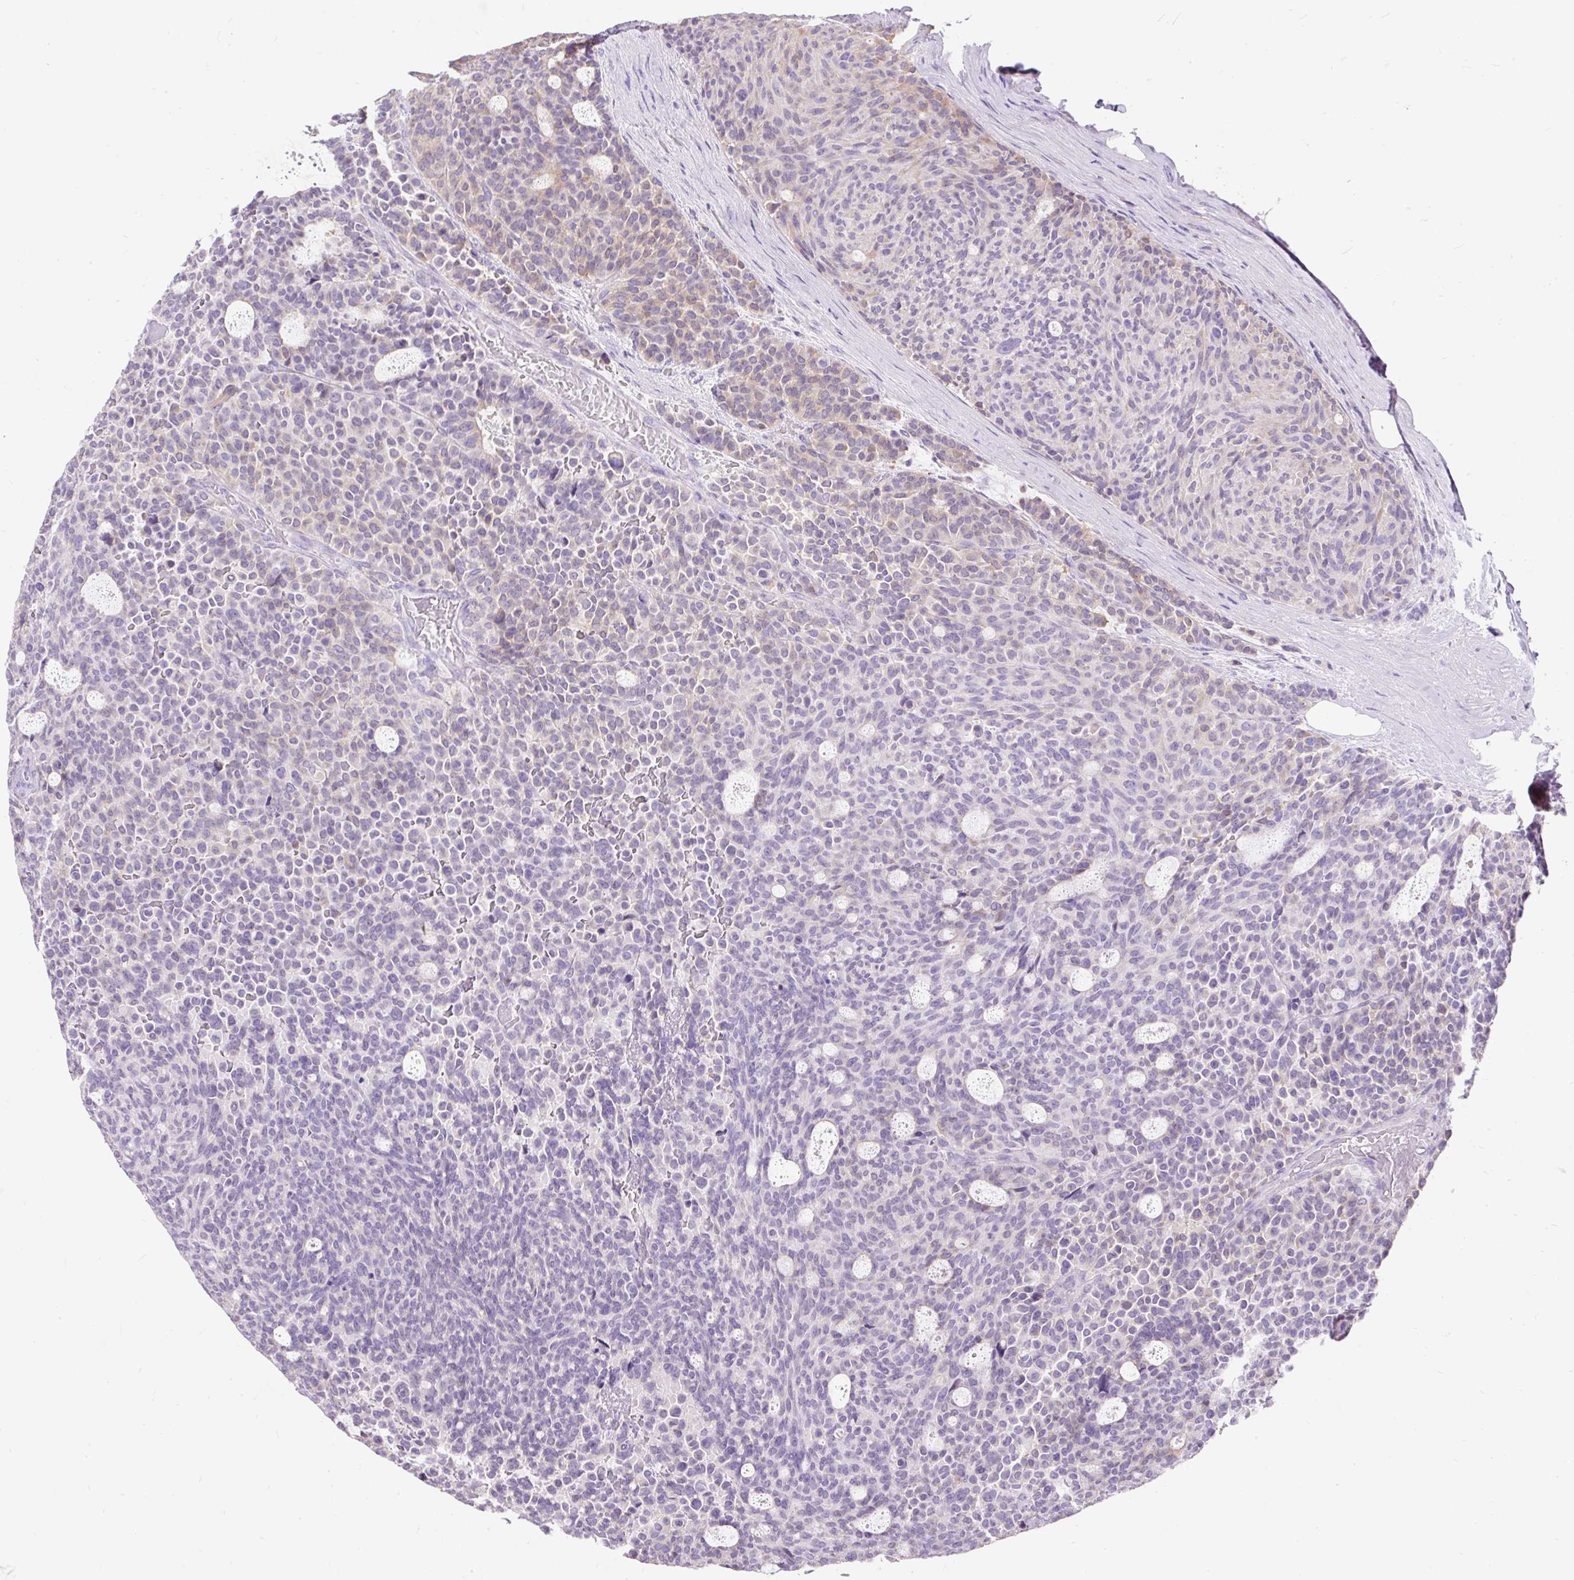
{"staining": {"intensity": "weak", "quantity": "<25%", "location": "cytoplasmic/membranous"}, "tissue": "carcinoid", "cell_type": "Tumor cells", "image_type": "cancer", "snomed": [{"axis": "morphology", "description": "Carcinoid, malignant, NOS"}, {"axis": "topography", "description": "Pancreas"}], "caption": "Immunohistochemical staining of carcinoid reveals no significant staining in tumor cells.", "gene": "SUSD5", "patient": {"sex": "female", "age": 54}}